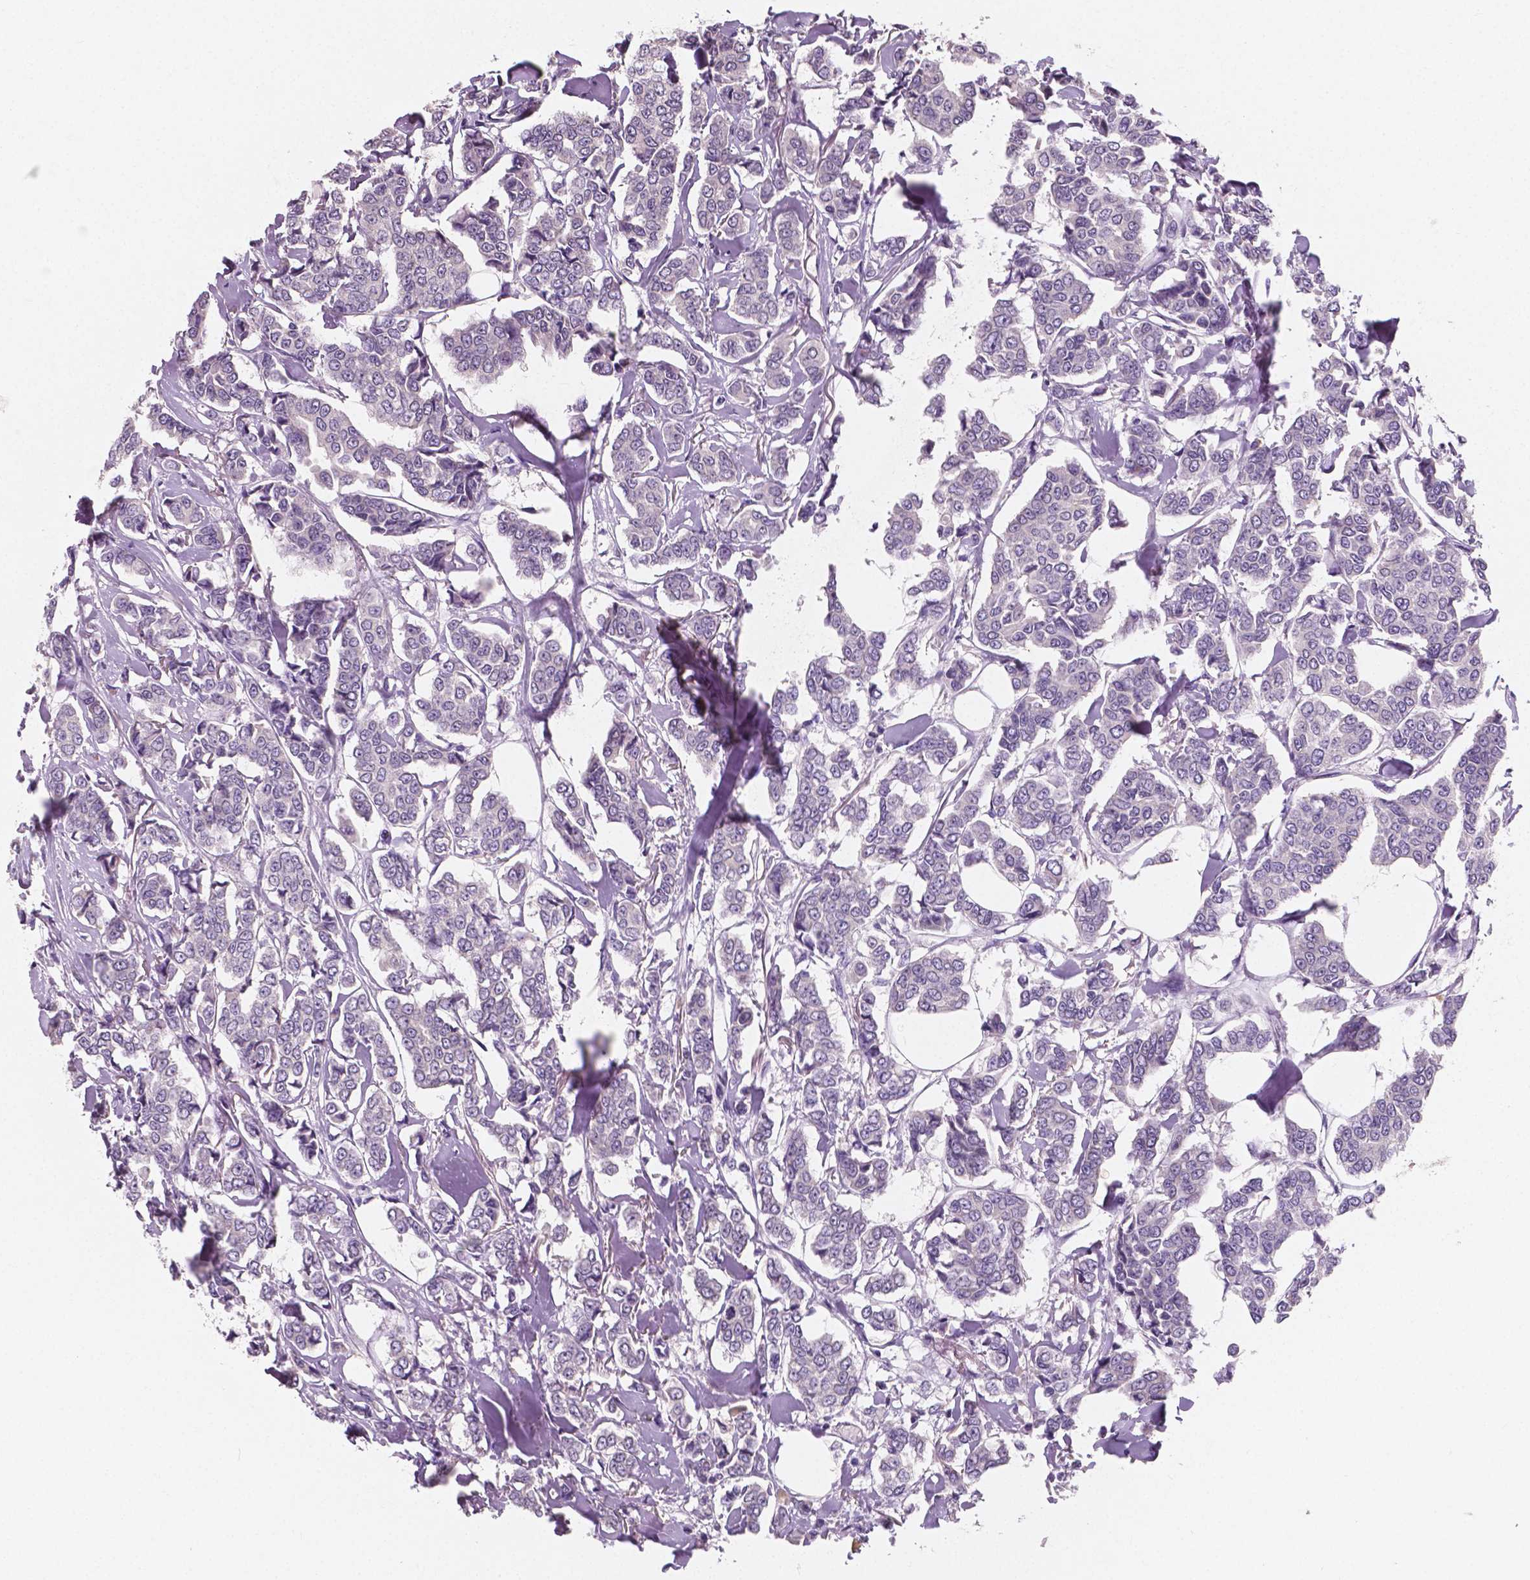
{"staining": {"intensity": "negative", "quantity": "none", "location": "none"}, "tissue": "breast cancer", "cell_type": "Tumor cells", "image_type": "cancer", "snomed": [{"axis": "morphology", "description": "Duct carcinoma"}, {"axis": "topography", "description": "Breast"}], "caption": "Immunohistochemistry (IHC) photomicrograph of breast intraductal carcinoma stained for a protein (brown), which demonstrates no staining in tumor cells.", "gene": "LSM14B", "patient": {"sex": "female", "age": 94}}